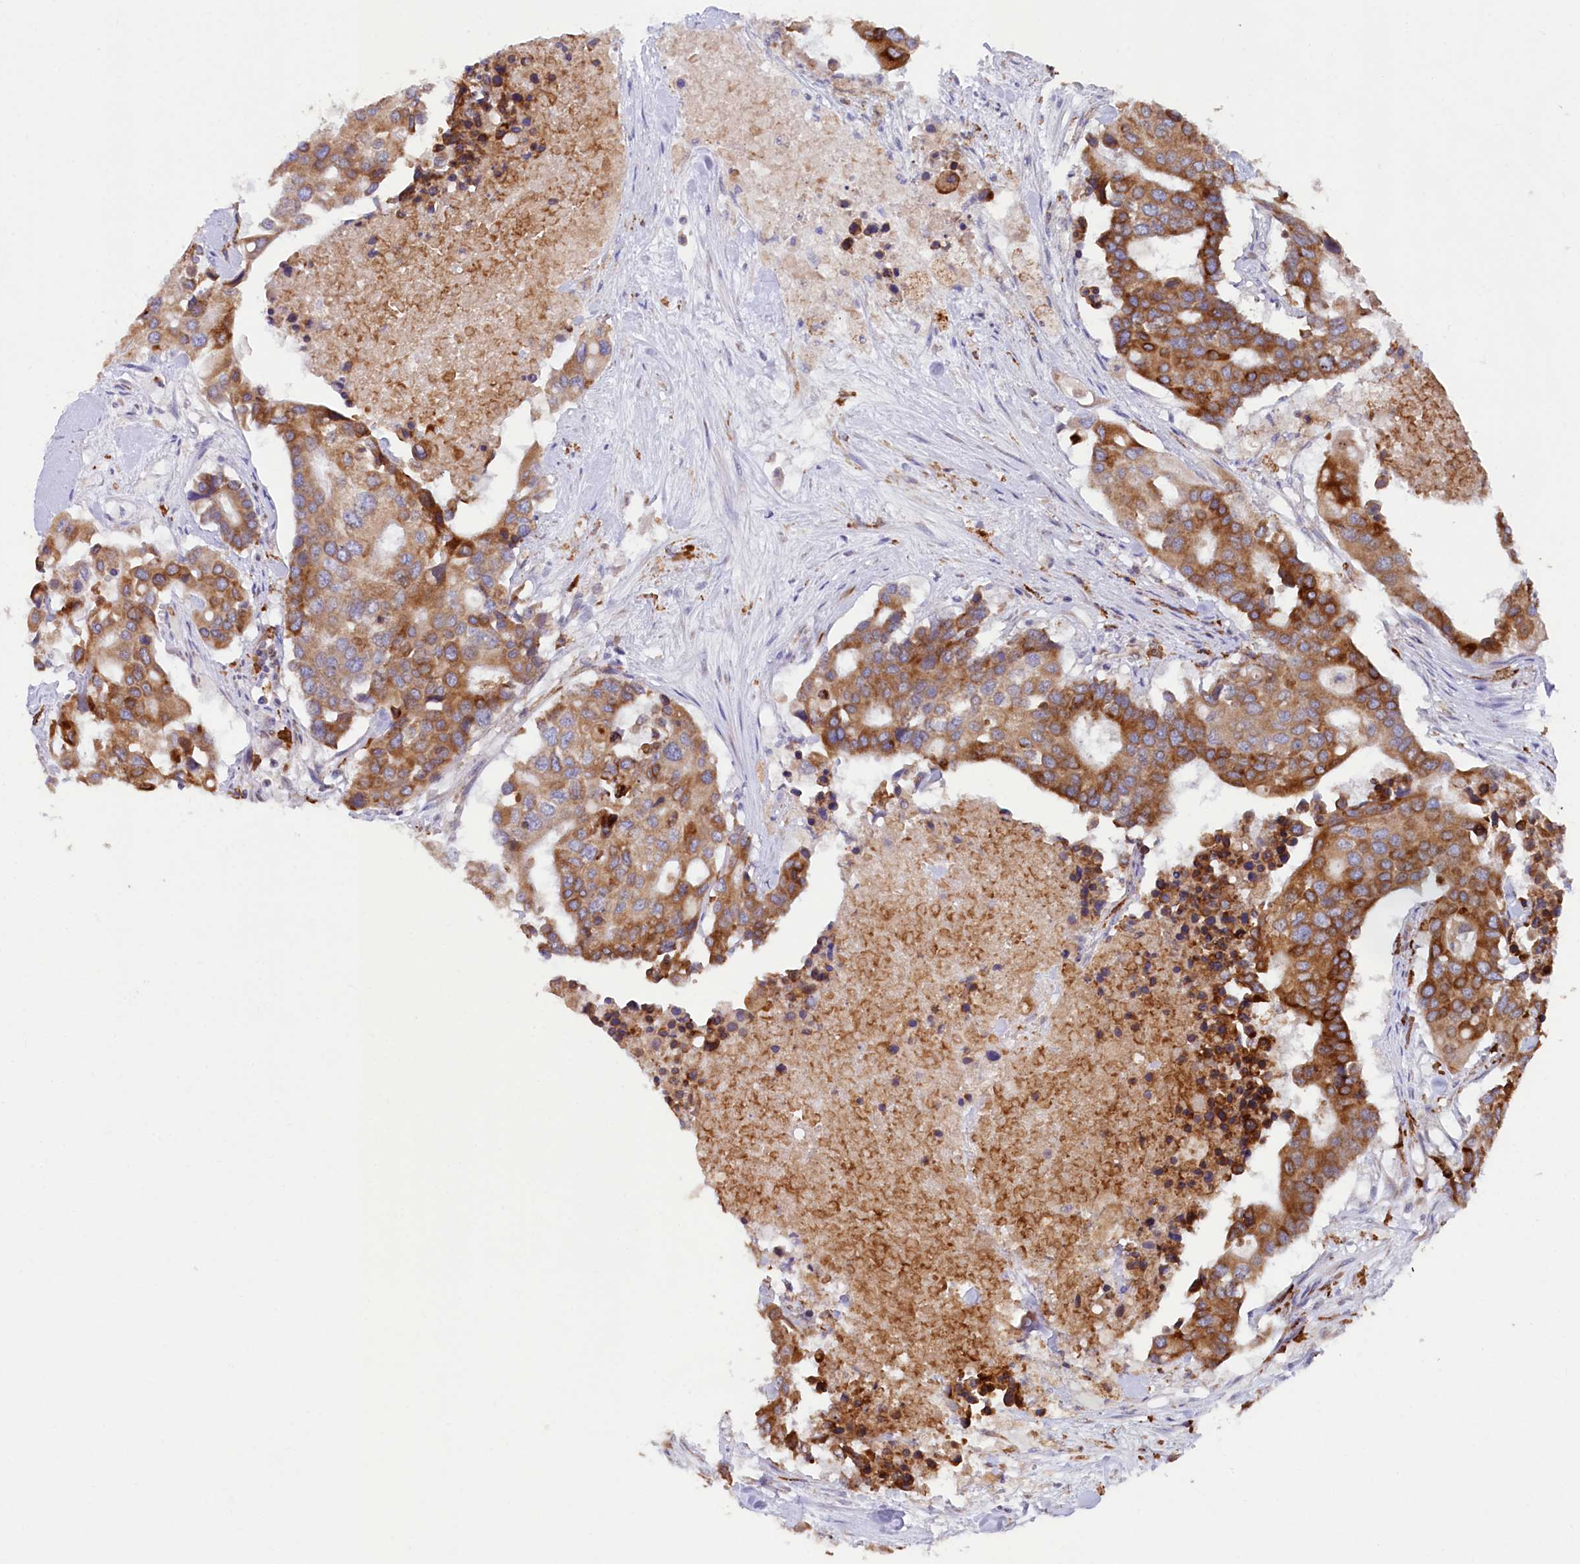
{"staining": {"intensity": "moderate", "quantity": ">75%", "location": "cytoplasmic/membranous"}, "tissue": "colorectal cancer", "cell_type": "Tumor cells", "image_type": "cancer", "snomed": [{"axis": "morphology", "description": "Adenocarcinoma, NOS"}, {"axis": "topography", "description": "Colon"}], "caption": "This is an image of immunohistochemistry staining of colorectal cancer, which shows moderate positivity in the cytoplasmic/membranous of tumor cells.", "gene": "CHID1", "patient": {"sex": "male", "age": 77}}